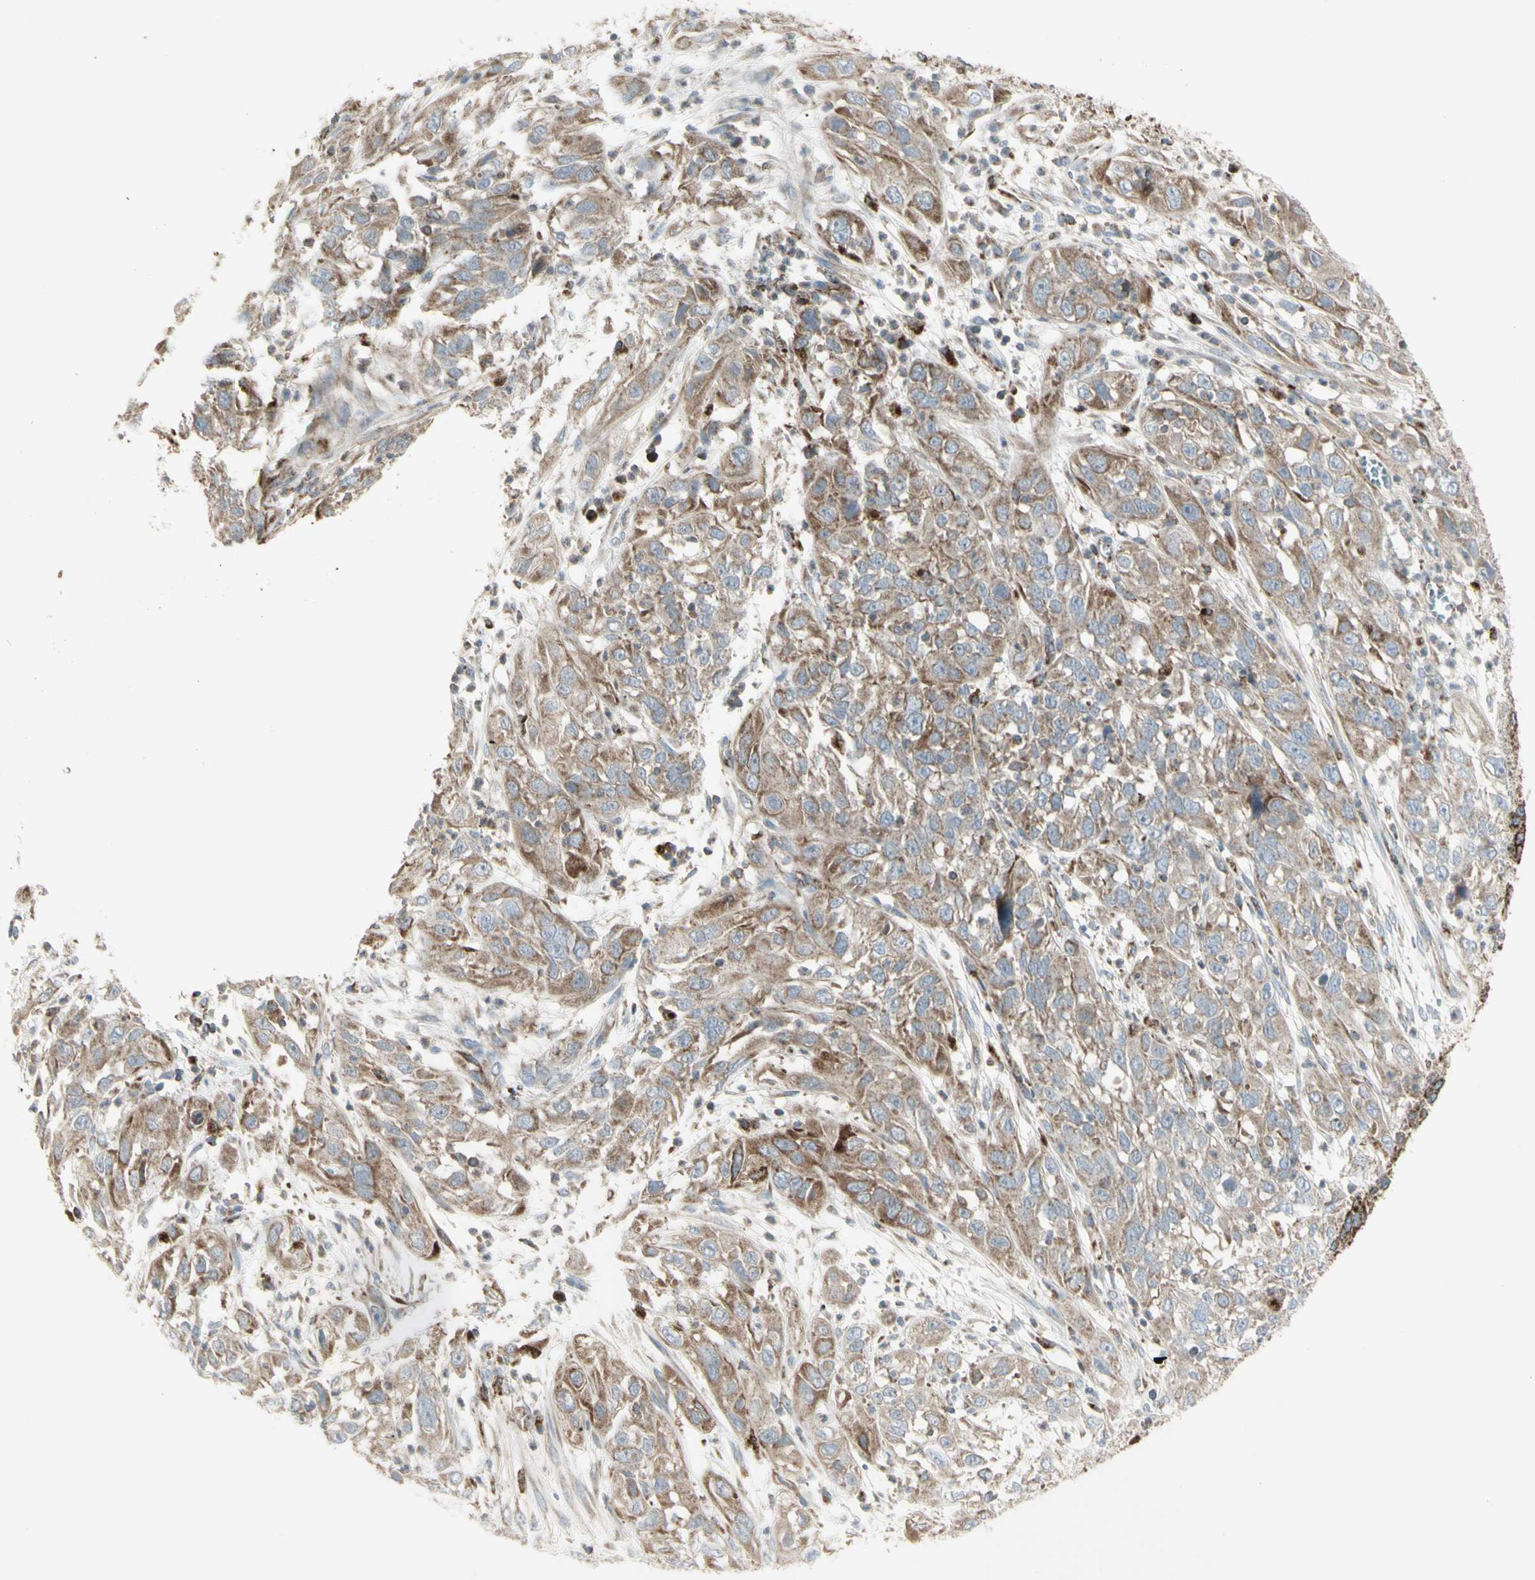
{"staining": {"intensity": "moderate", "quantity": ">75%", "location": "cytoplasmic/membranous"}, "tissue": "cervical cancer", "cell_type": "Tumor cells", "image_type": "cancer", "snomed": [{"axis": "morphology", "description": "Squamous cell carcinoma, NOS"}, {"axis": "topography", "description": "Cervix"}], "caption": "IHC histopathology image of neoplastic tissue: human cervical cancer stained using IHC reveals medium levels of moderate protein expression localized specifically in the cytoplasmic/membranous of tumor cells, appearing as a cytoplasmic/membranous brown color.", "gene": "CYB5R1", "patient": {"sex": "female", "age": 32}}